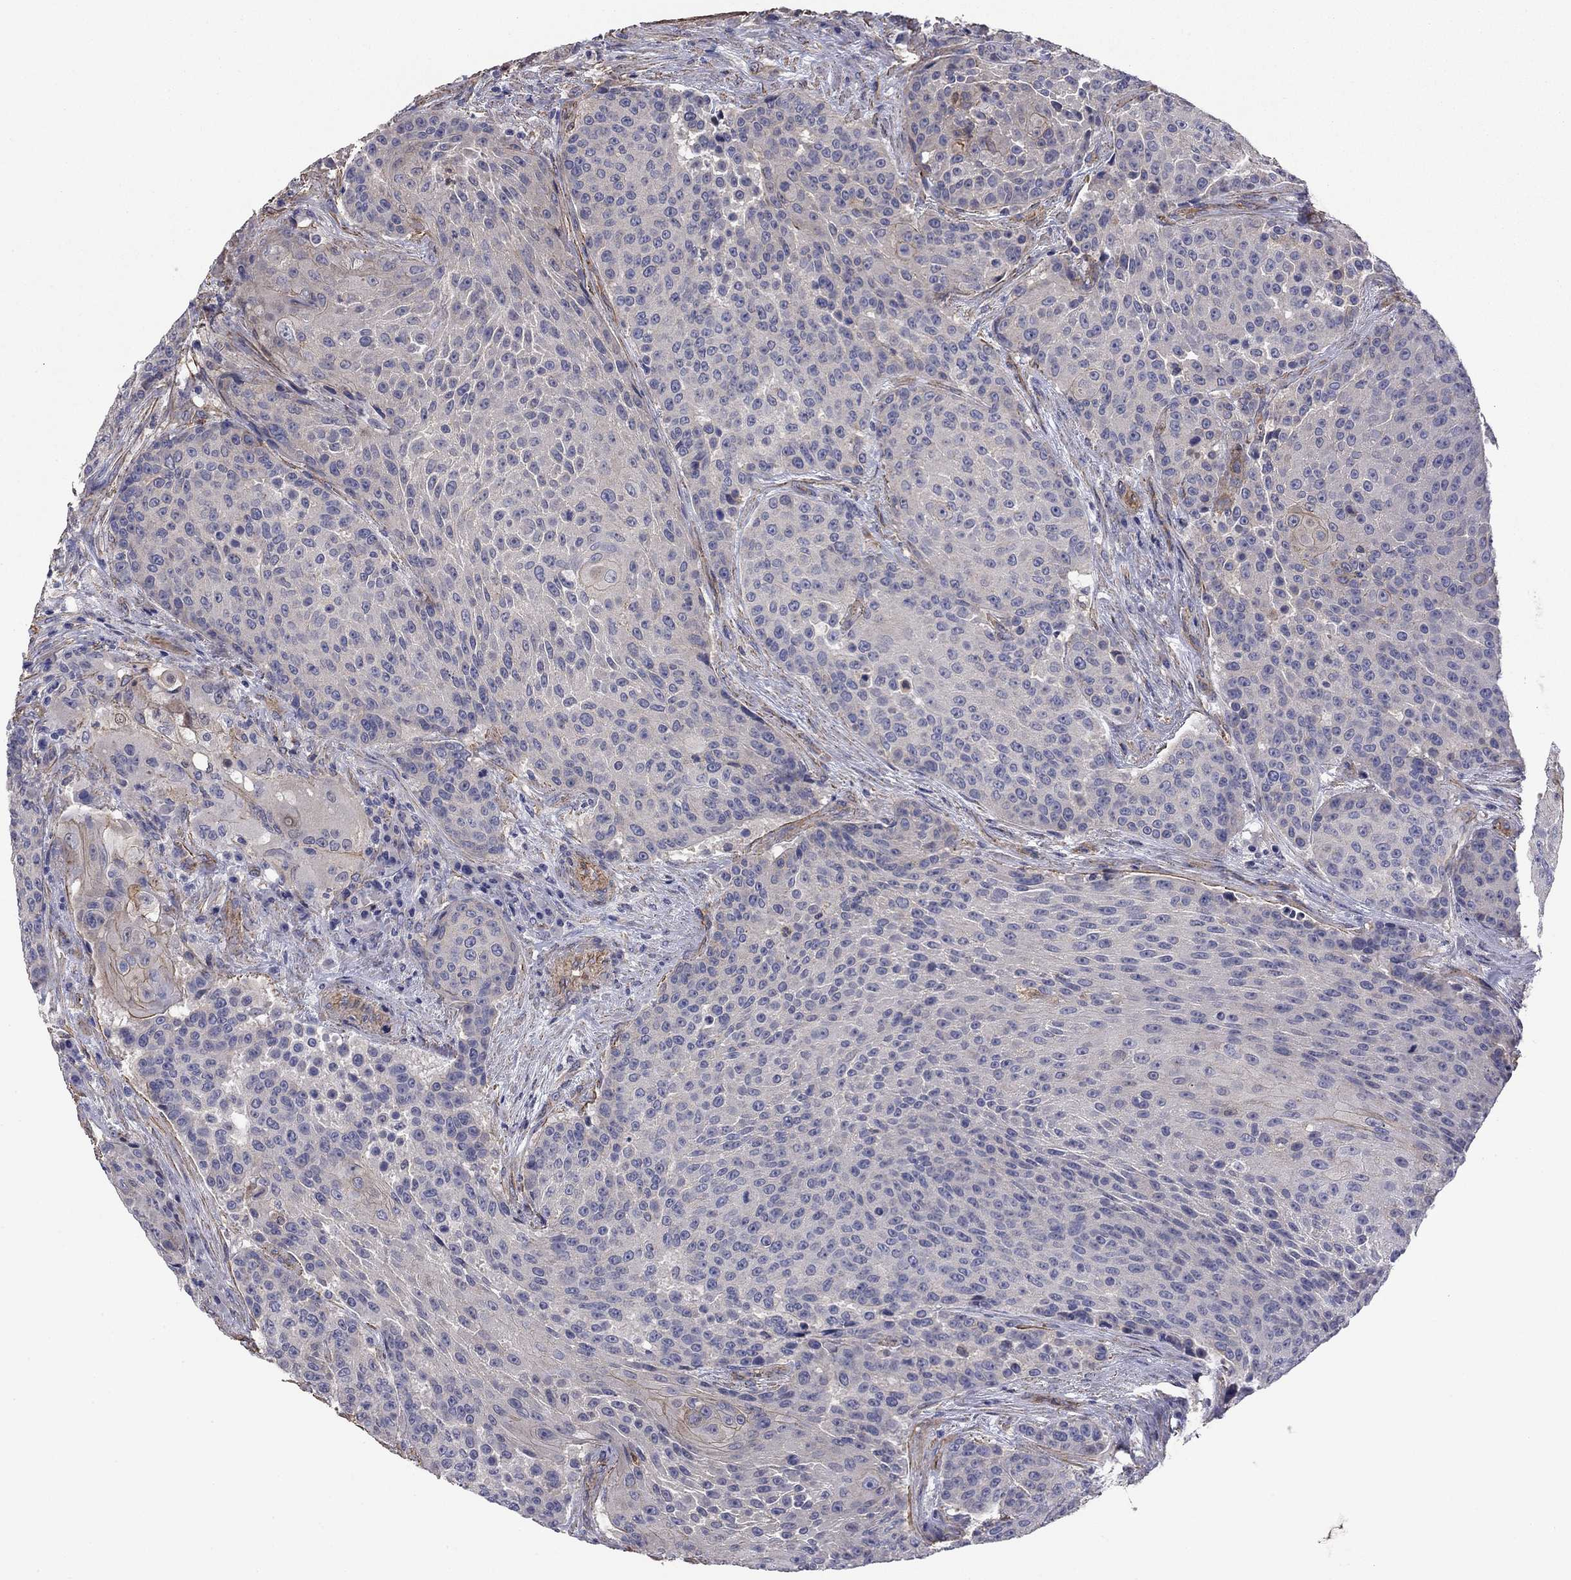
{"staining": {"intensity": "negative", "quantity": "none", "location": "none"}, "tissue": "urothelial cancer", "cell_type": "Tumor cells", "image_type": "cancer", "snomed": [{"axis": "morphology", "description": "Urothelial carcinoma, High grade"}, {"axis": "topography", "description": "Urinary bladder"}], "caption": "DAB immunohistochemical staining of urothelial cancer reveals no significant expression in tumor cells.", "gene": "TCHH", "patient": {"sex": "female", "age": 63}}